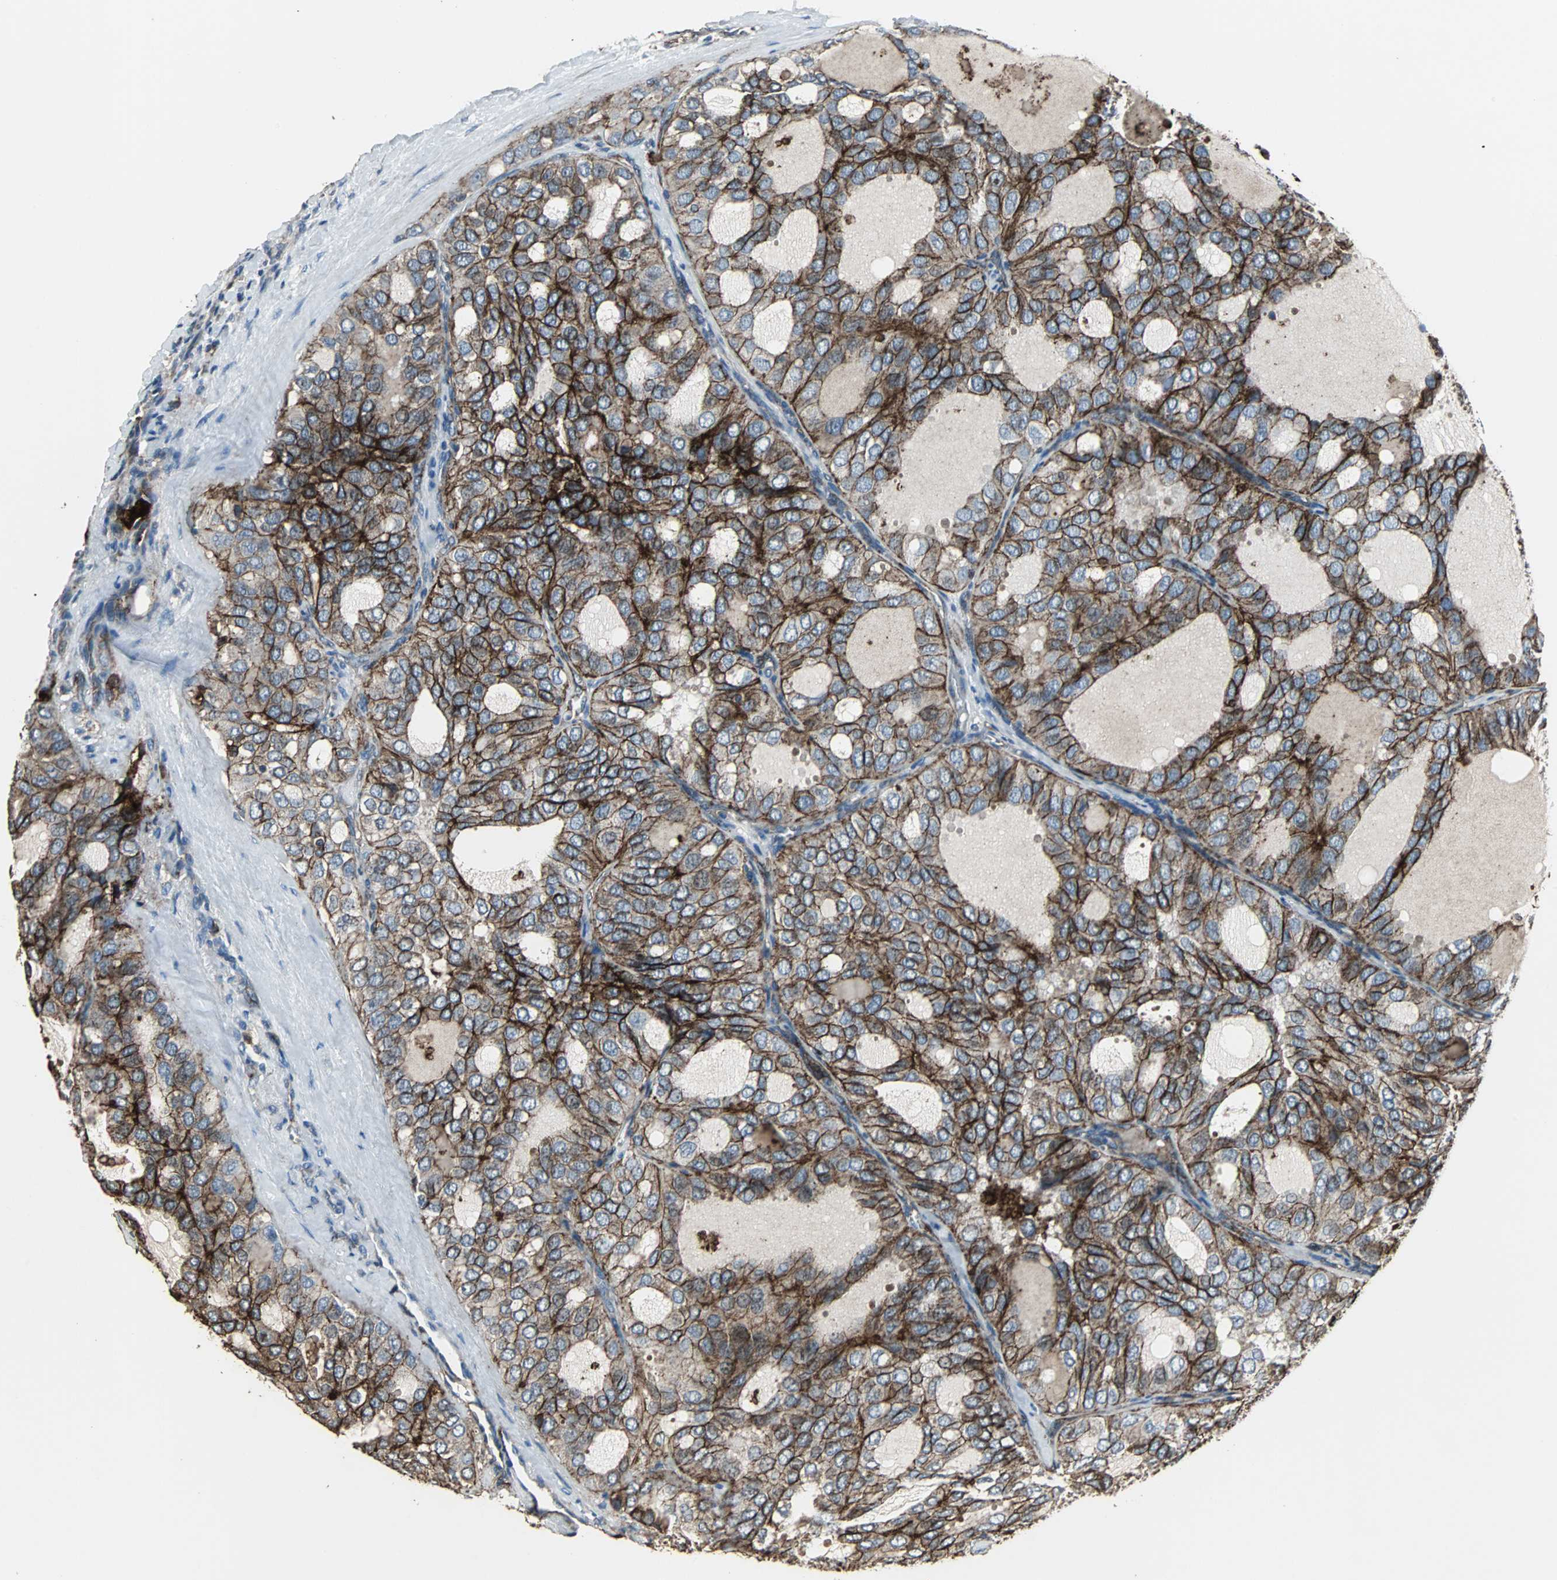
{"staining": {"intensity": "moderate", "quantity": ">75%", "location": "cytoplasmic/membranous"}, "tissue": "thyroid cancer", "cell_type": "Tumor cells", "image_type": "cancer", "snomed": [{"axis": "morphology", "description": "Follicular adenoma carcinoma, NOS"}, {"axis": "topography", "description": "Thyroid gland"}], "caption": "Thyroid follicular adenoma carcinoma tissue shows moderate cytoplasmic/membranous positivity in approximately >75% of tumor cells, visualized by immunohistochemistry.", "gene": "F11R", "patient": {"sex": "male", "age": 75}}